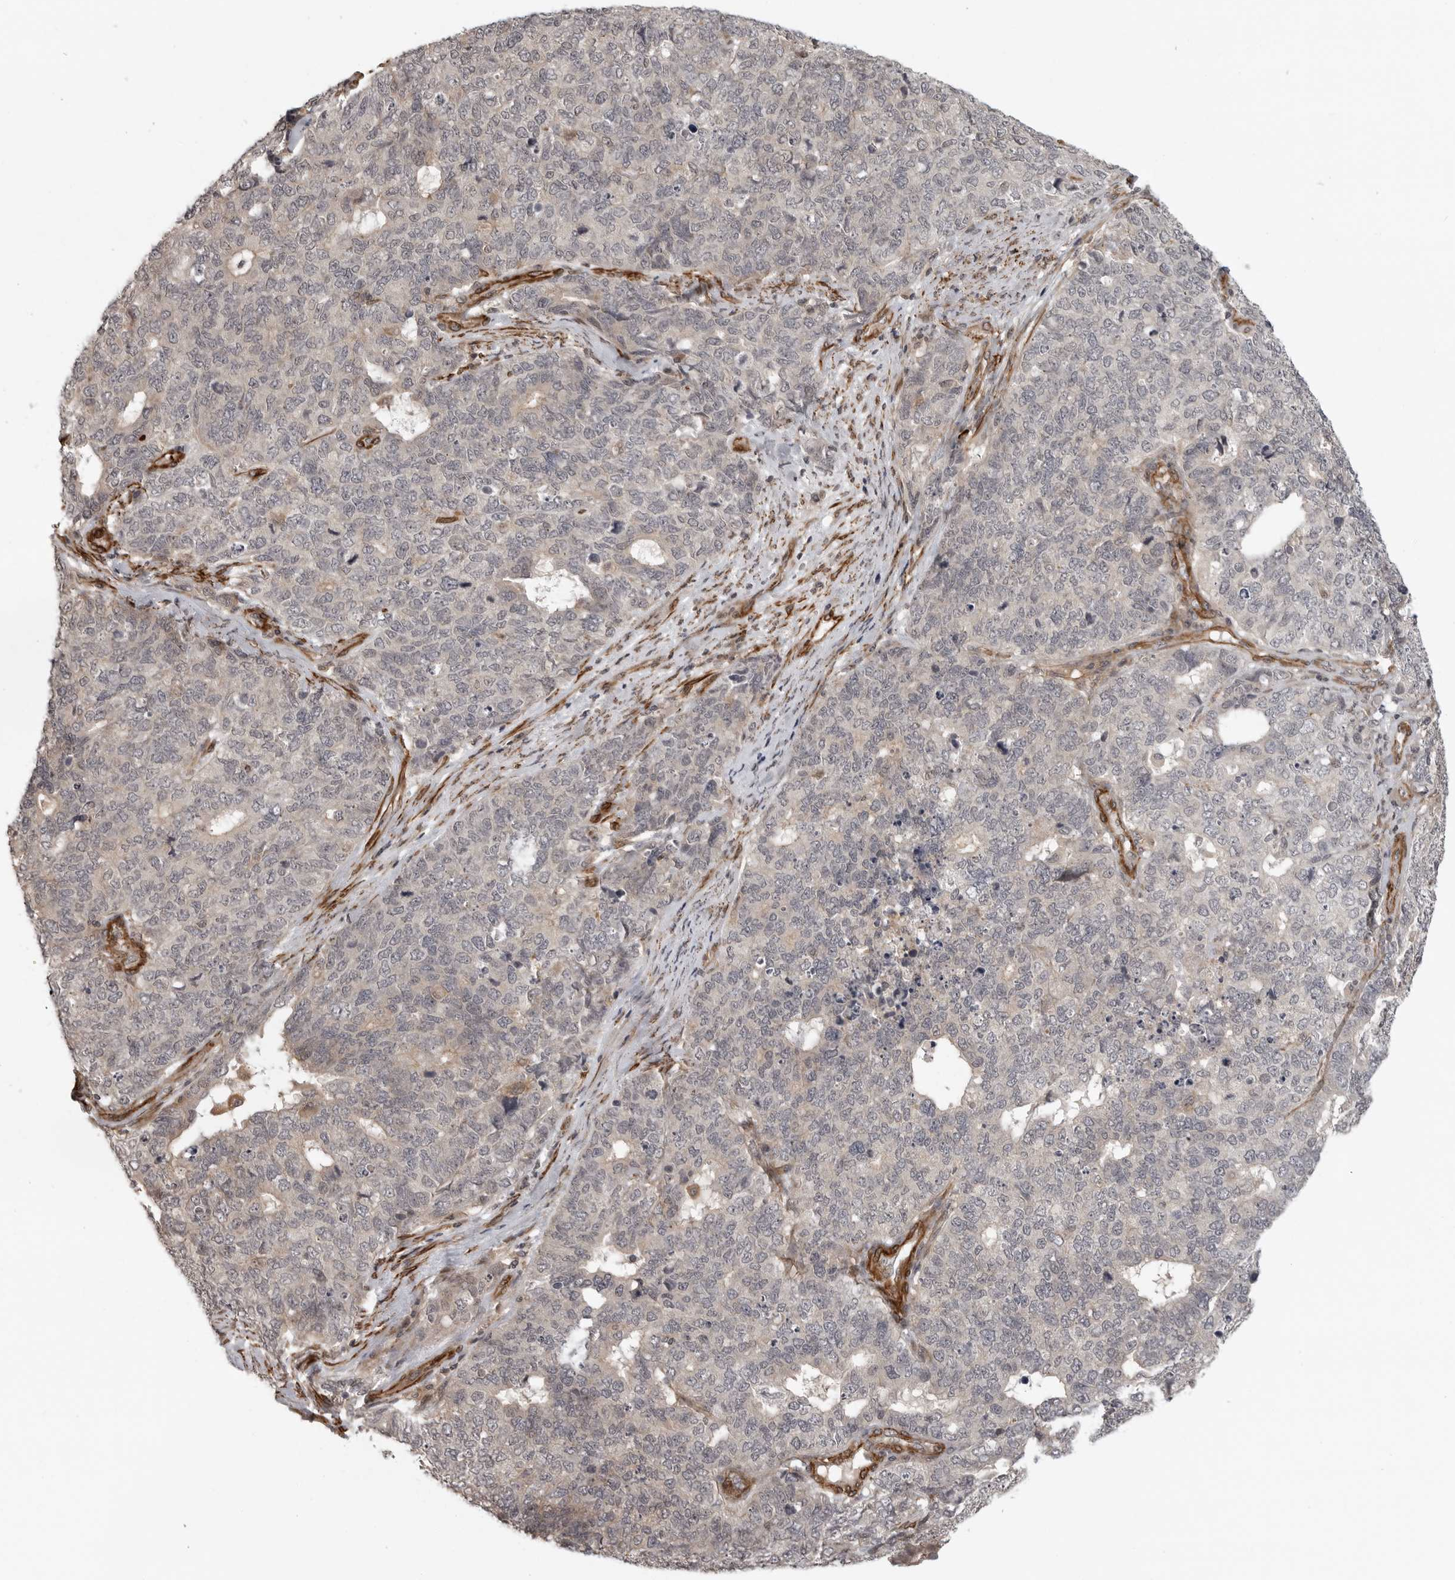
{"staining": {"intensity": "negative", "quantity": "none", "location": "none"}, "tissue": "cervical cancer", "cell_type": "Tumor cells", "image_type": "cancer", "snomed": [{"axis": "morphology", "description": "Squamous cell carcinoma, NOS"}, {"axis": "topography", "description": "Cervix"}], "caption": "The immunohistochemistry image has no significant expression in tumor cells of cervical cancer tissue. (DAB IHC visualized using brightfield microscopy, high magnification).", "gene": "TUT4", "patient": {"sex": "female", "age": 63}}